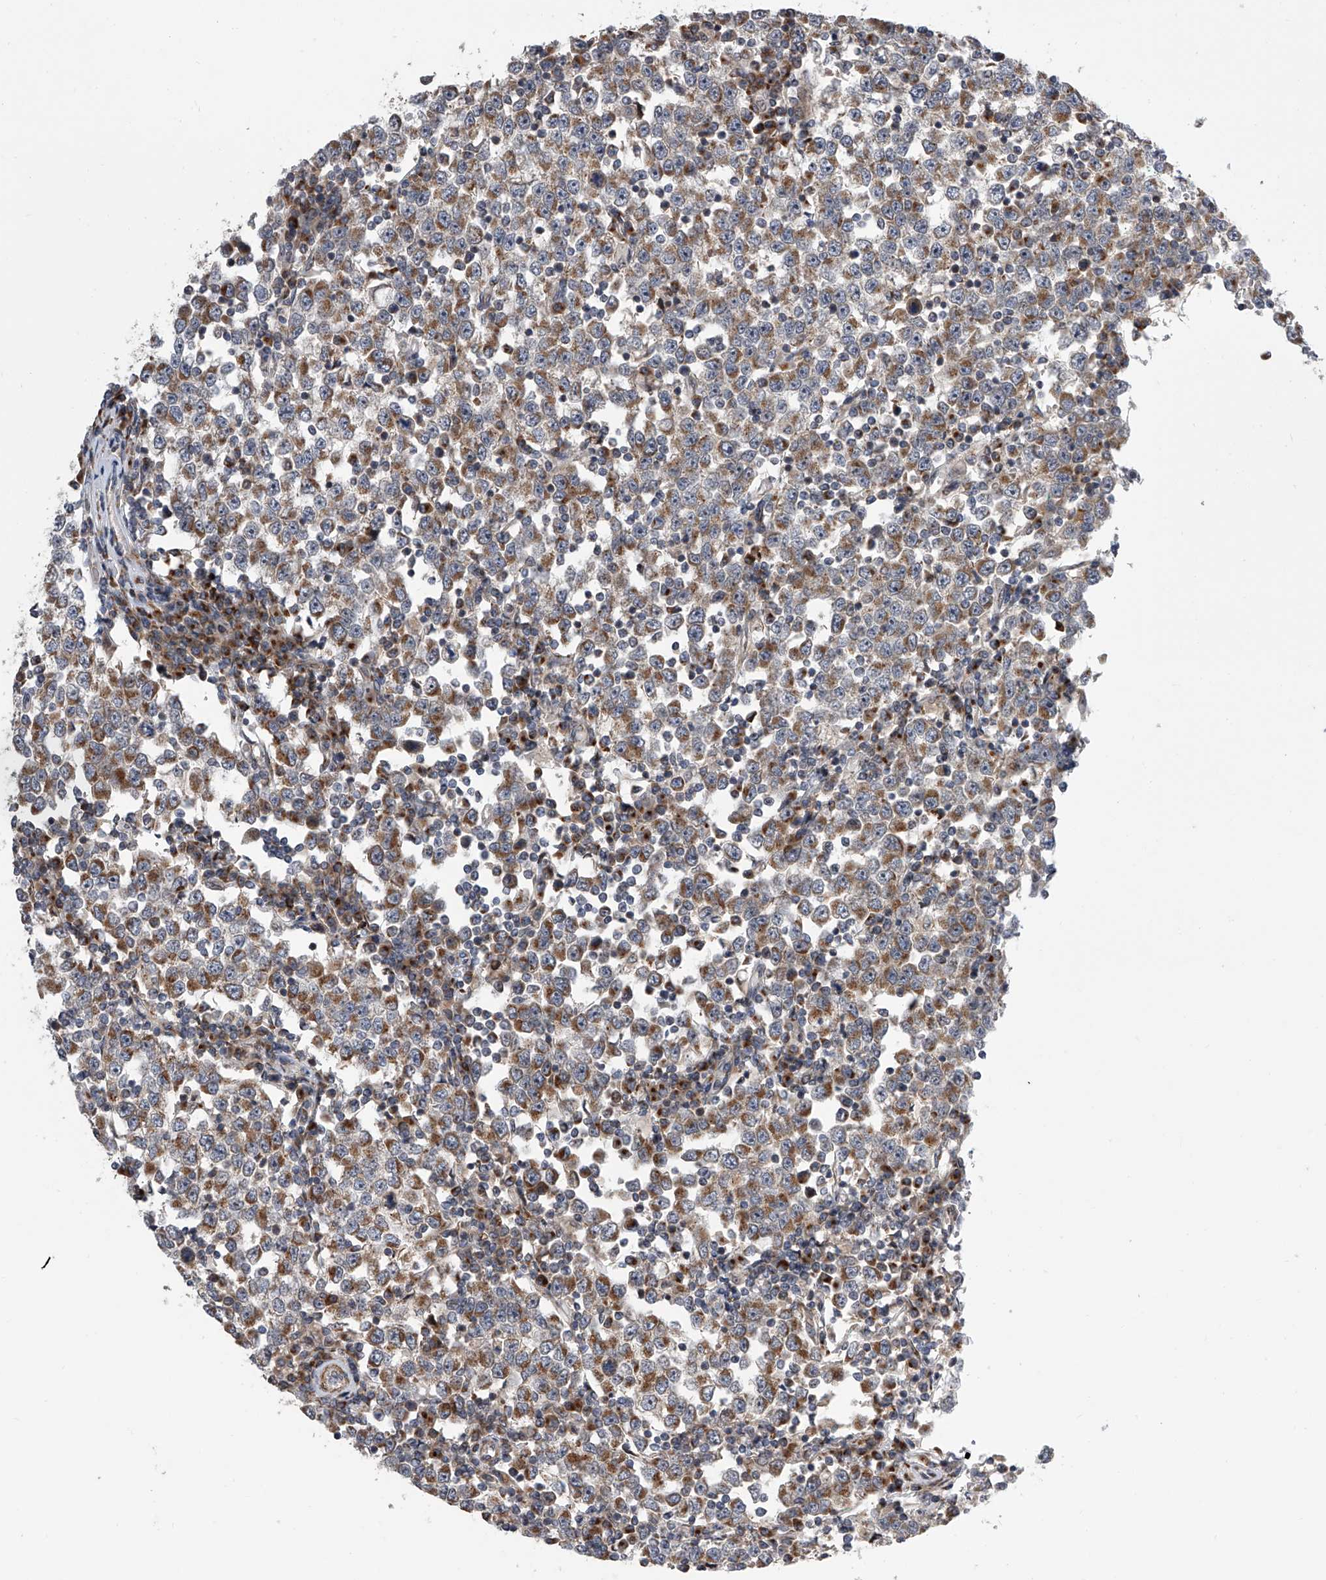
{"staining": {"intensity": "moderate", "quantity": "25%-75%", "location": "cytoplasmic/membranous"}, "tissue": "testis cancer", "cell_type": "Tumor cells", "image_type": "cancer", "snomed": [{"axis": "morphology", "description": "Seminoma, NOS"}, {"axis": "topography", "description": "Testis"}], "caption": "Testis cancer stained for a protein reveals moderate cytoplasmic/membranous positivity in tumor cells. (brown staining indicates protein expression, while blue staining denotes nuclei).", "gene": "DLGAP2", "patient": {"sex": "male", "age": 65}}